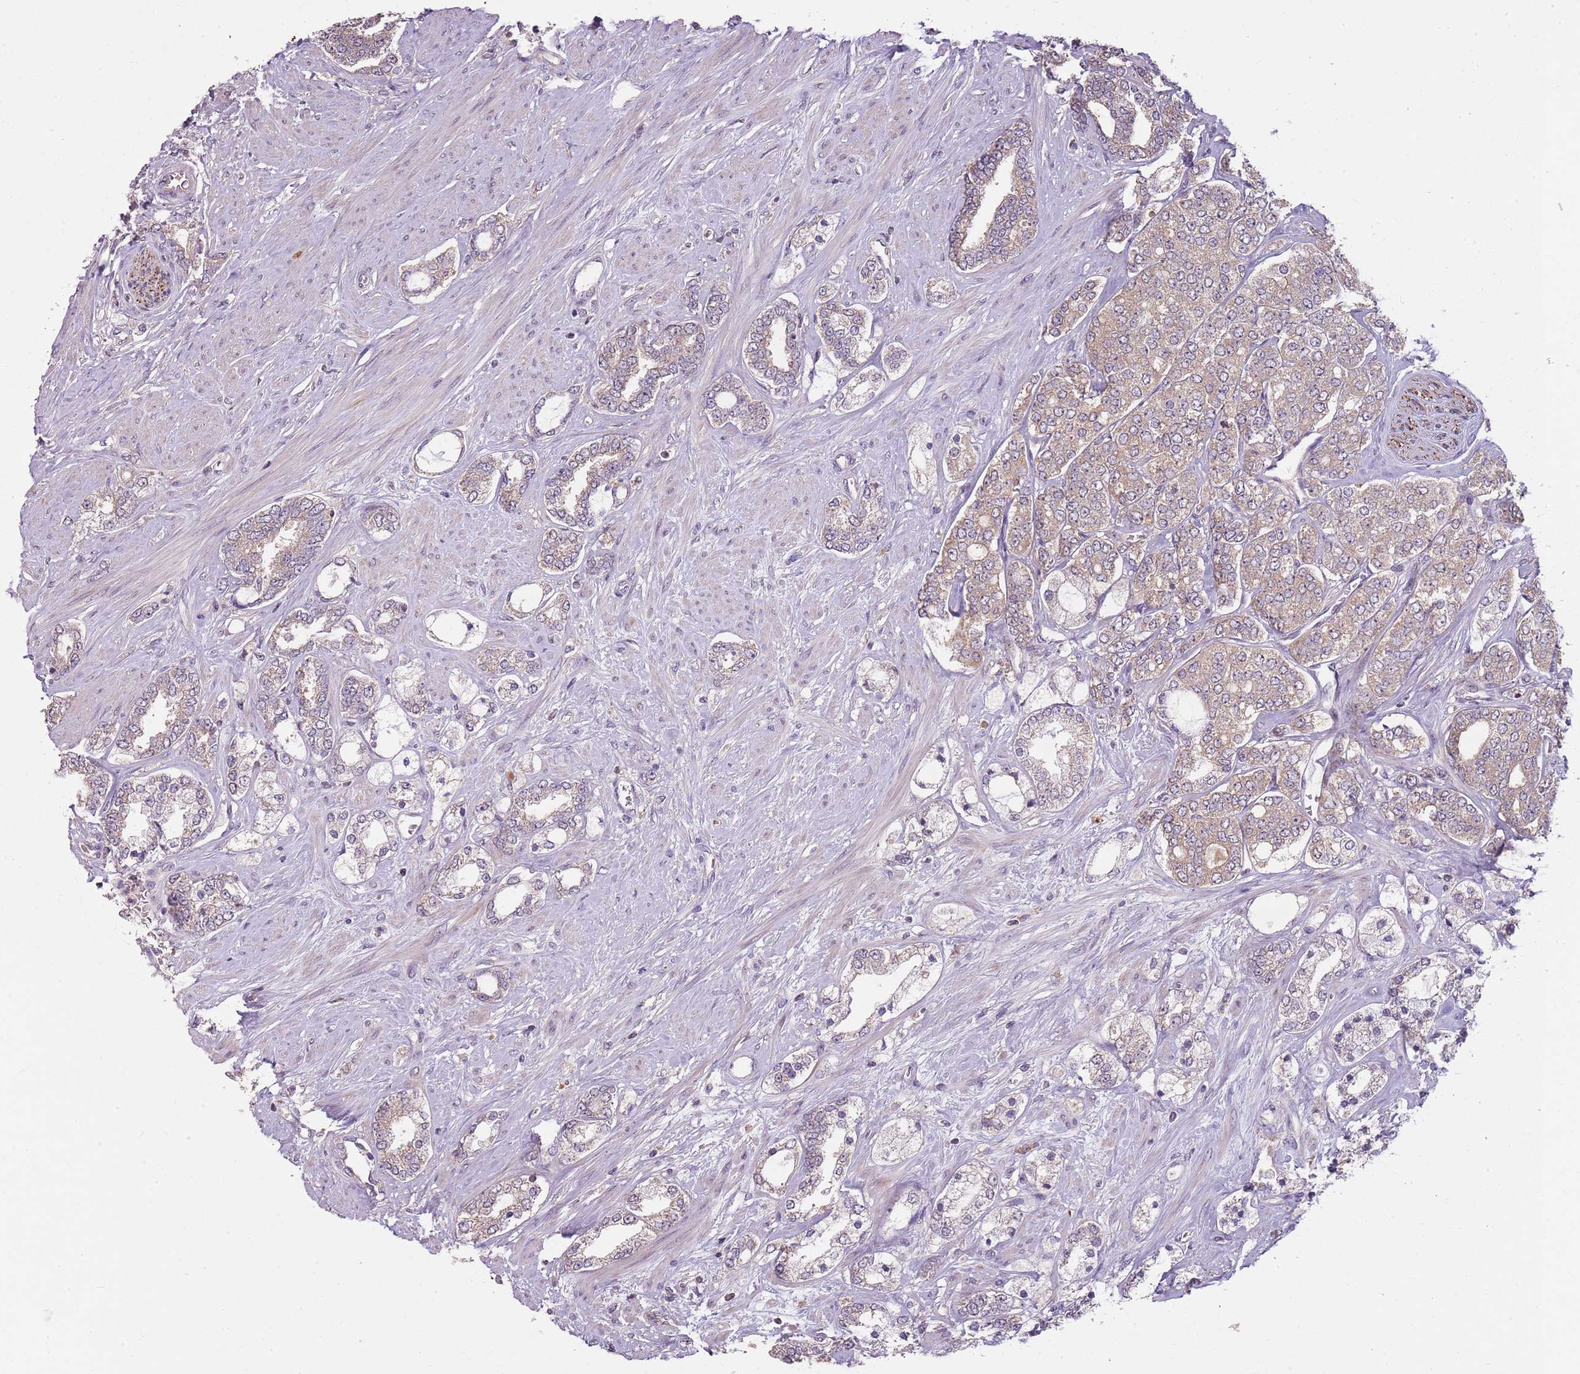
{"staining": {"intensity": "weak", "quantity": ">75%", "location": "cytoplasmic/membranous"}, "tissue": "prostate cancer", "cell_type": "Tumor cells", "image_type": "cancer", "snomed": [{"axis": "morphology", "description": "Adenocarcinoma, High grade"}, {"axis": "topography", "description": "Prostate"}], "caption": "DAB (3,3'-diaminobenzidine) immunohistochemical staining of human prostate high-grade adenocarcinoma demonstrates weak cytoplasmic/membranous protein staining in about >75% of tumor cells.", "gene": "TEKT4", "patient": {"sex": "male", "age": 64}}